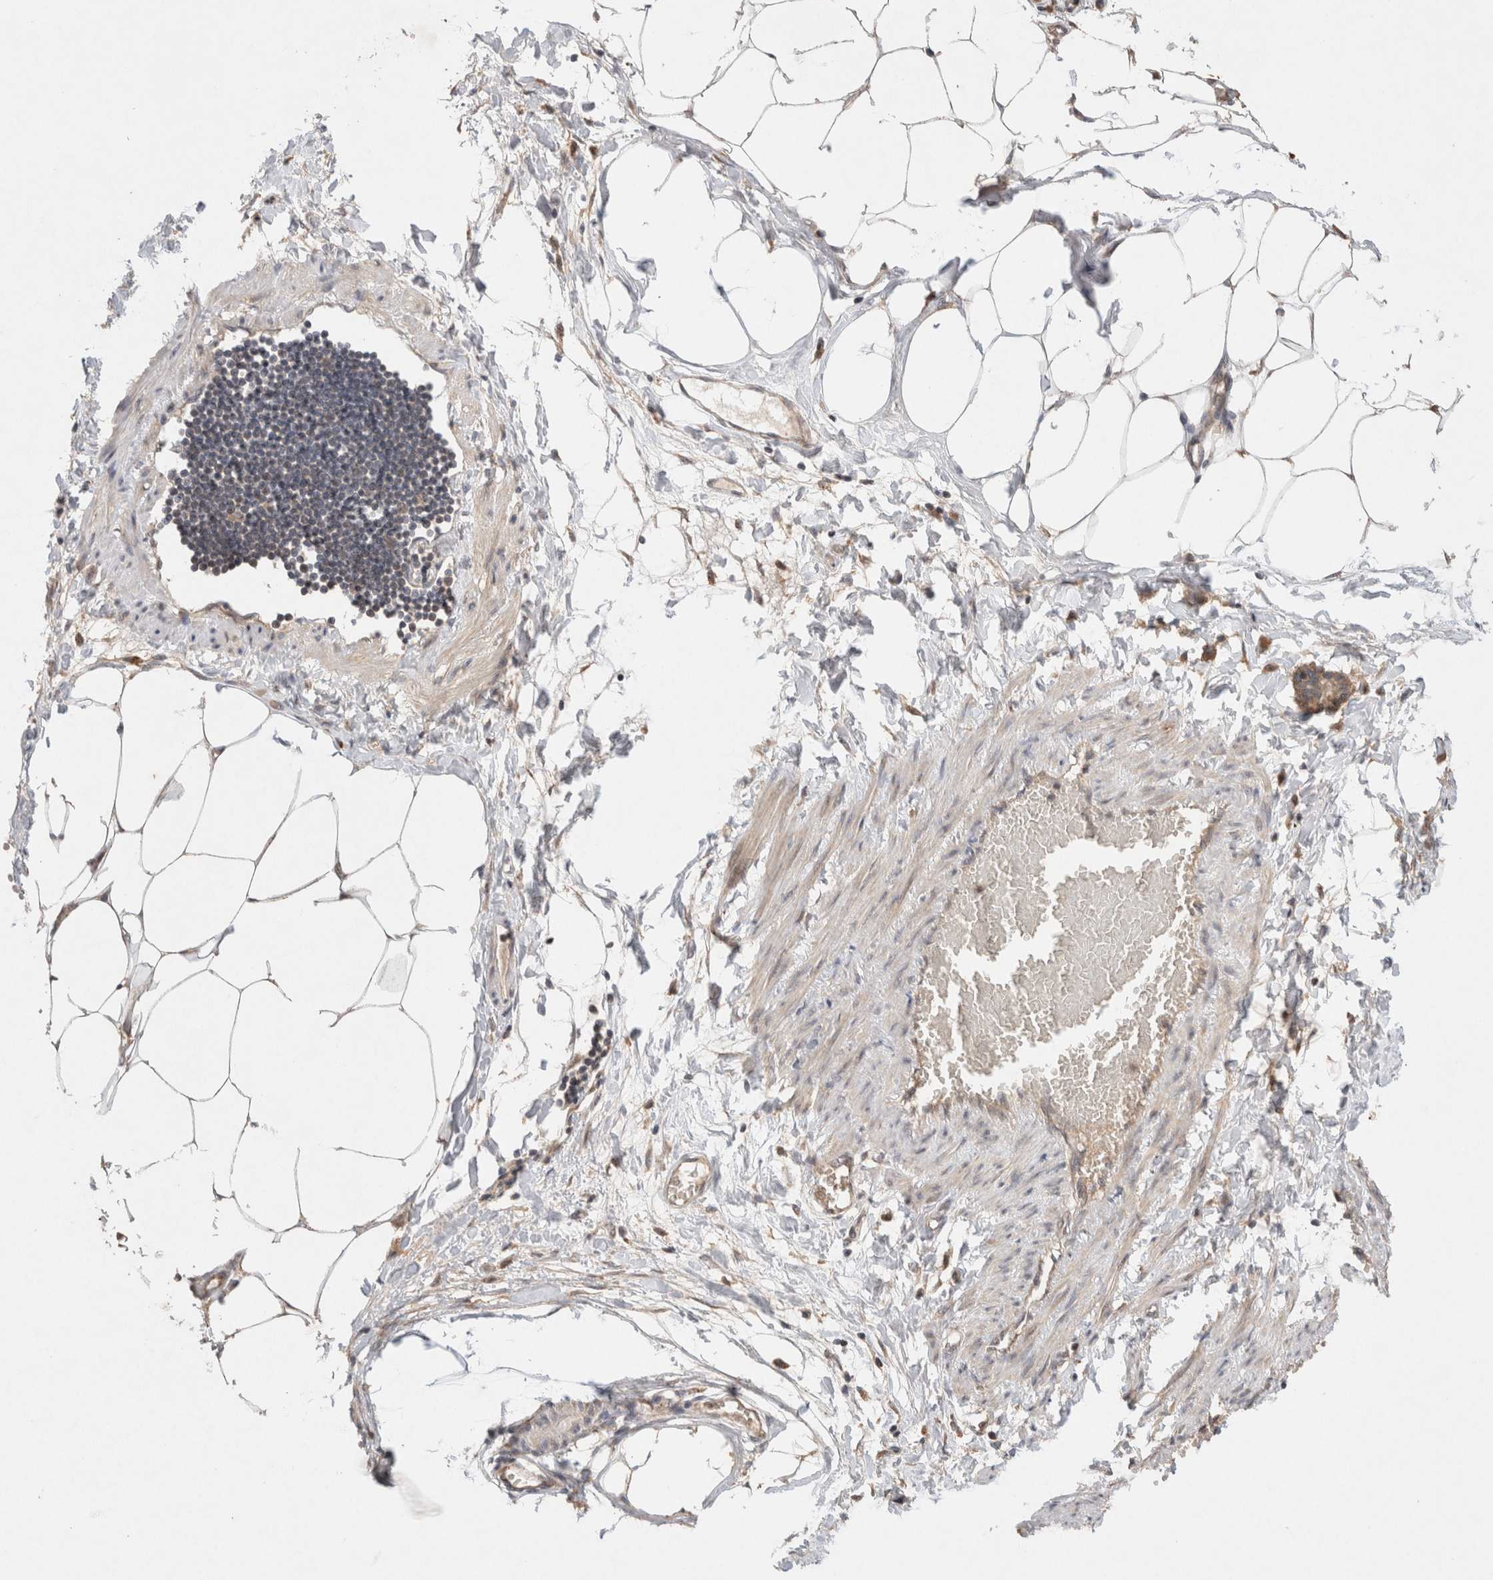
{"staining": {"intensity": "moderate", "quantity": ">75%", "location": "cytoplasmic/membranous"}, "tissue": "adipose tissue", "cell_type": "Adipocytes", "image_type": "normal", "snomed": [{"axis": "morphology", "description": "Normal tissue, NOS"}, {"axis": "morphology", "description": "Adenocarcinoma, NOS"}, {"axis": "topography", "description": "Colon"}, {"axis": "topography", "description": "Peripheral nerve tissue"}], "caption": "IHC of normal adipose tissue exhibits medium levels of moderate cytoplasmic/membranous positivity in approximately >75% of adipocytes.", "gene": "KLHL20", "patient": {"sex": "male", "age": 14}}